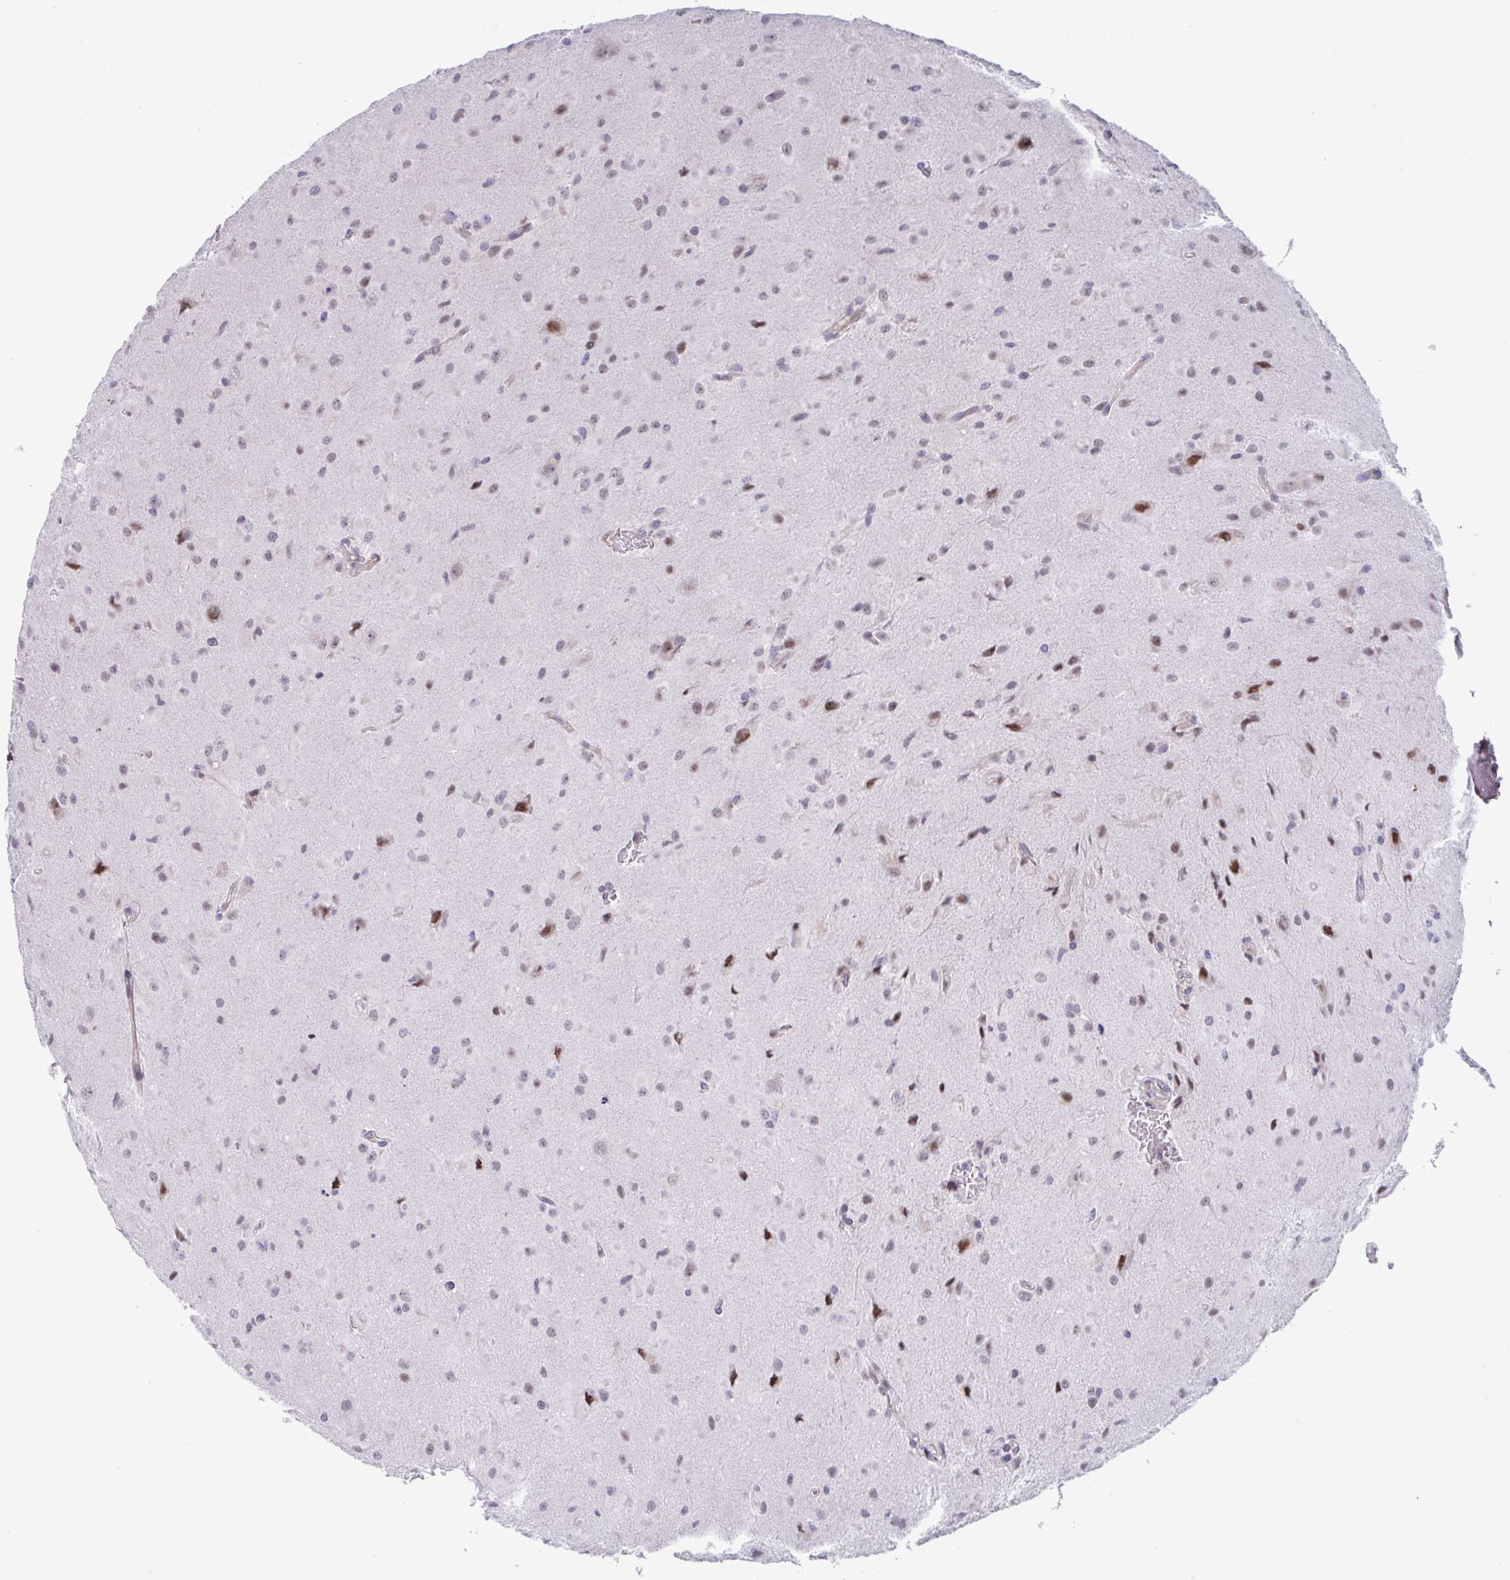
{"staining": {"intensity": "weak", "quantity": "<25%", "location": "nuclear"}, "tissue": "glioma", "cell_type": "Tumor cells", "image_type": "cancer", "snomed": [{"axis": "morphology", "description": "Glioma, malignant, Low grade"}, {"axis": "topography", "description": "Brain"}], "caption": "Tumor cells are negative for brown protein staining in glioma.", "gene": "WDR72", "patient": {"sex": "male", "age": 58}}